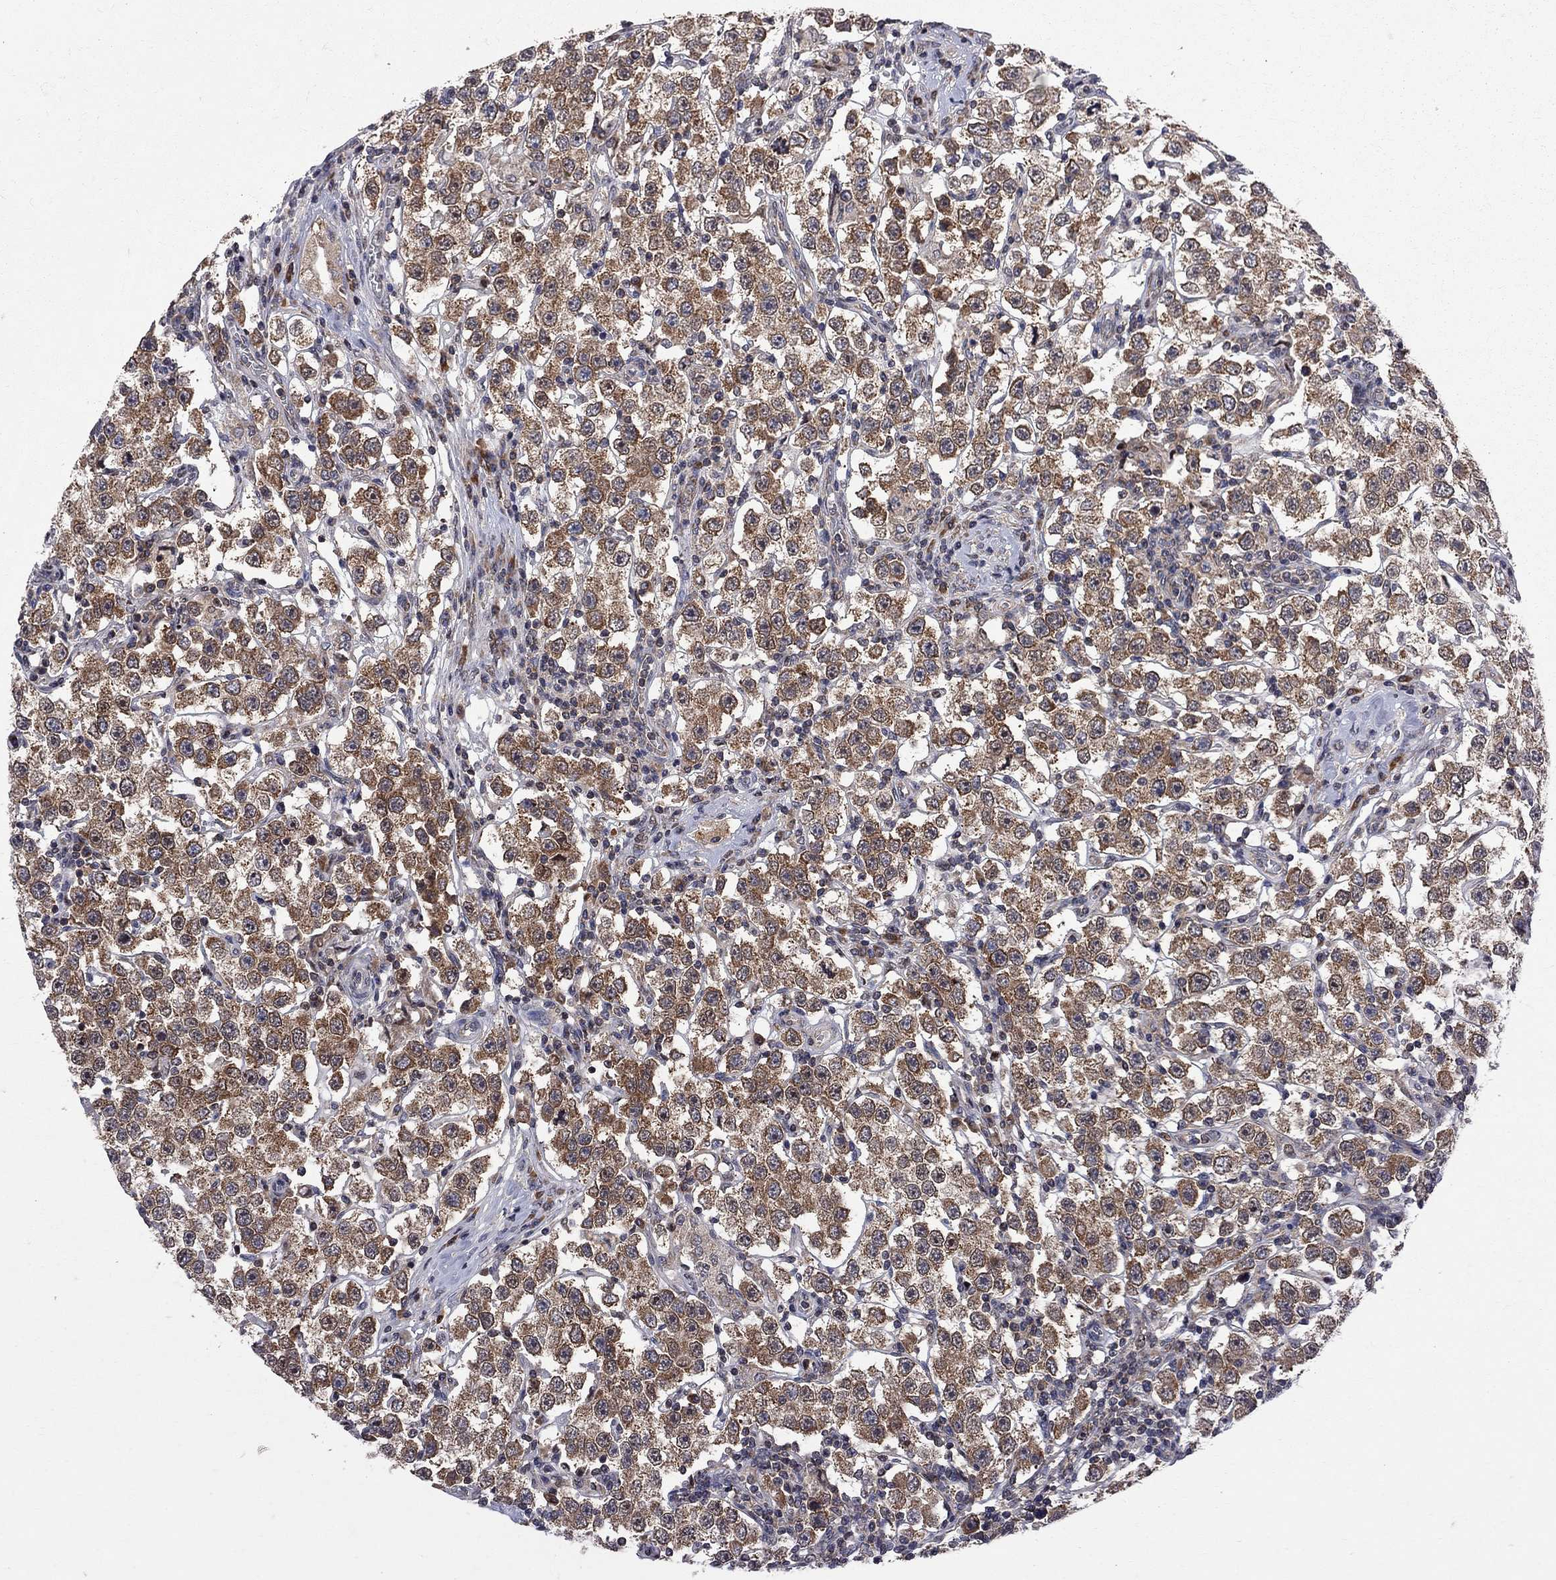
{"staining": {"intensity": "strong", "quantity": ">75%", "location": "cytoplasmic/membranous"}, "tissue": "testis cancer", "cell_type": "Tumor cells", "image_type": "cancer", "snomed": [{"axis": "morphology", "description": "Seminoma, NOS"}, {"axis": "topography", "description": "Testis"}], "caption": "Tumor cells demonstrate high levels of strong cytoplasmic/membranous staining in about >75% of cells in testis seminoma. The staining is performed using DAB (3,3'-diaminobenzidine) brown chromogen to label protein expression. The nuclei are counter-stained blue using hematoxylin.", "gene": "CNOT11", "patient": {"sex": "male", "age": 37}}